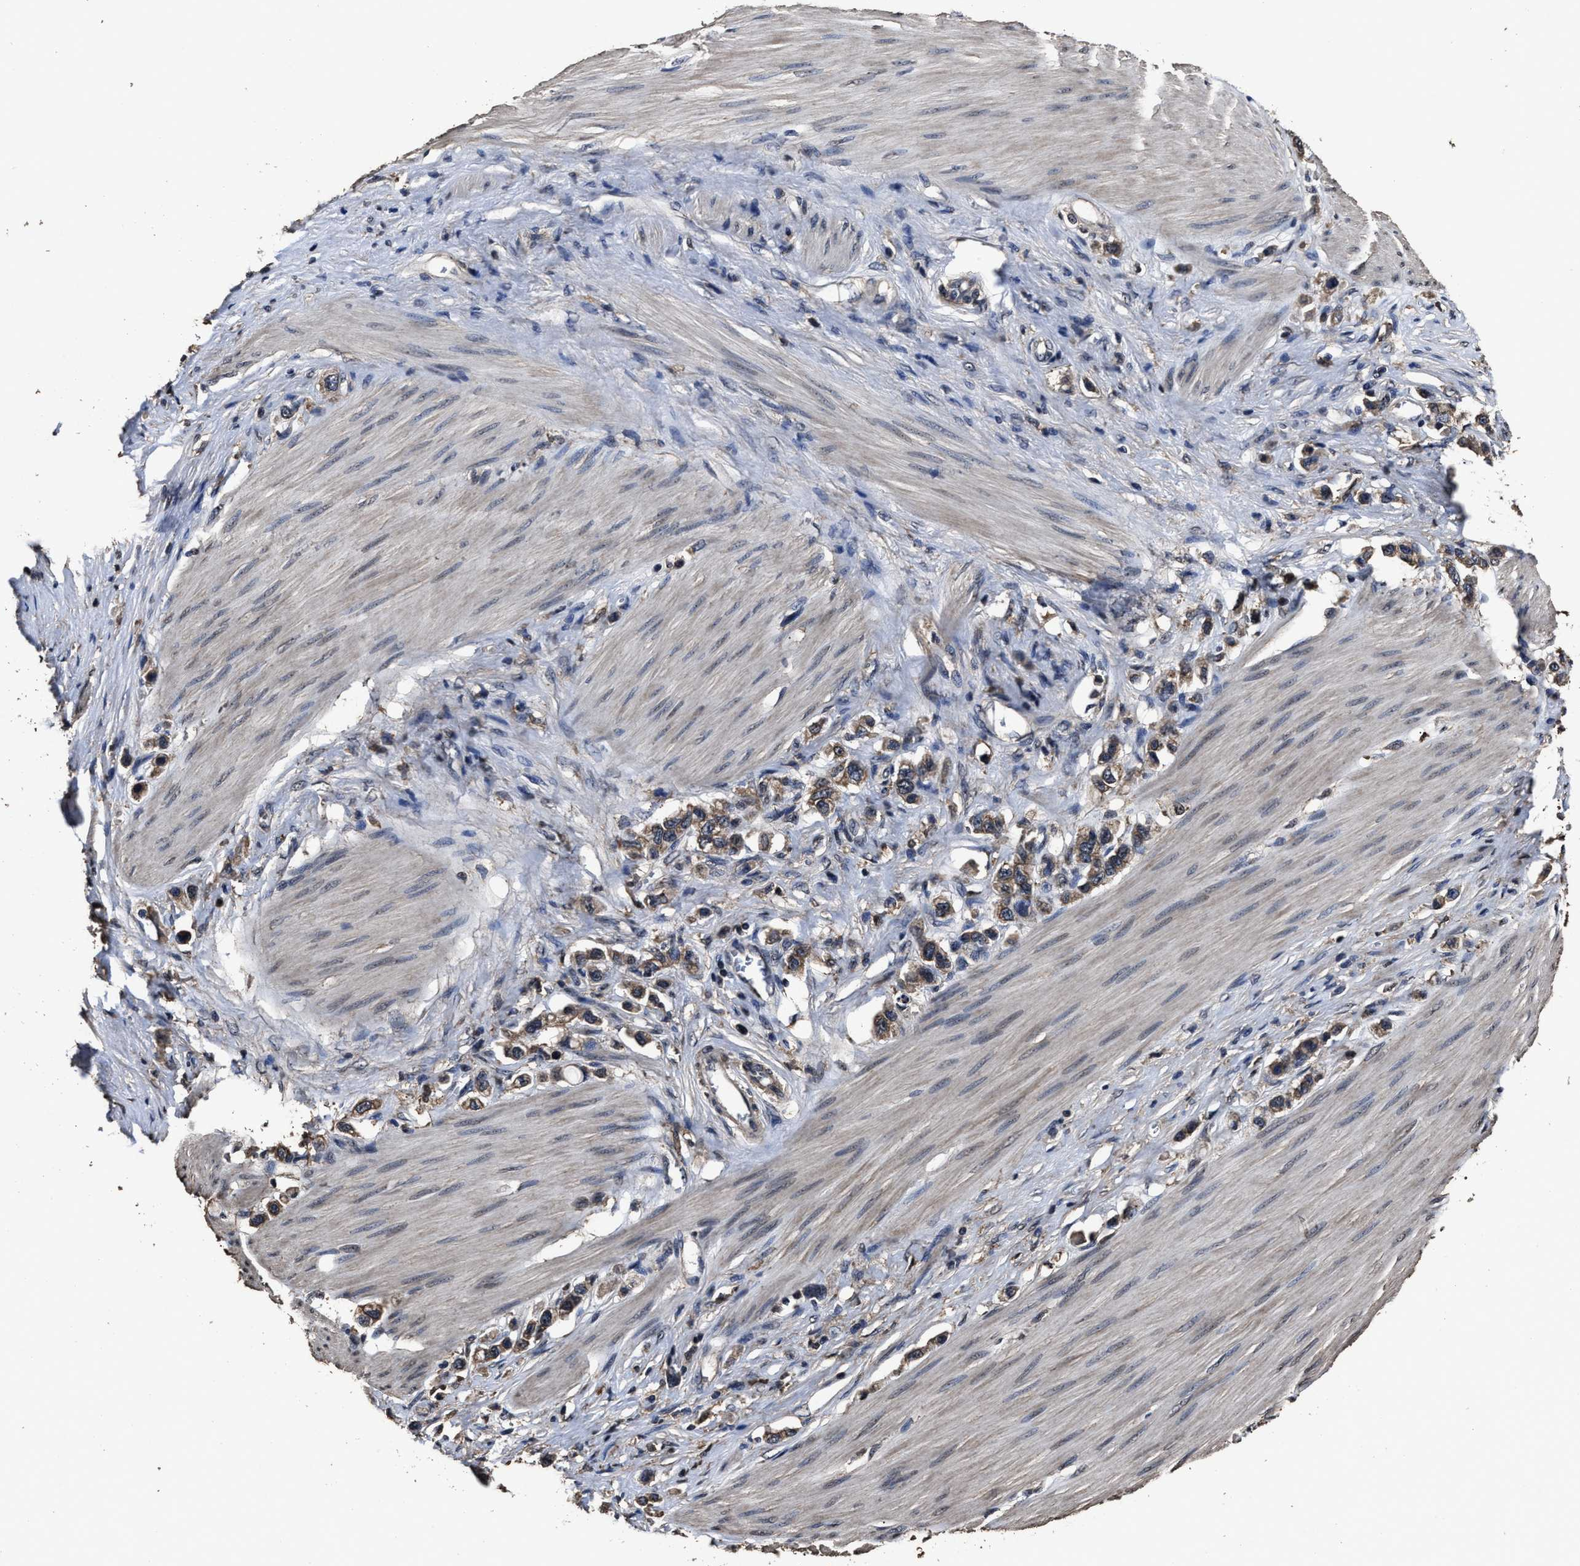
{"staining": {"intensity": "moderate", "quantity": "25%-75%", "location": "cytoplasmic/membranous"}, "tissue": "stomach cancer", "cell_type": "Tumor cells", "image_type": "cancer", "snomed": [{"axis": "morphology", "description": "Adenocarcinoma, NOS"}, {"axis": "topography", "description": "Stomach"}], "caption": "DAB (3,3'-diaminobenzidine) immunohistochemical staining of stomach cancer (adenocarcinoma) exhibits moderate cytoplasmic/membranous protein positivity in approximately 25%-75% of tumor cells.", "gene": "RSBN1L", "patient": {"sex": "female", "age": 65}}